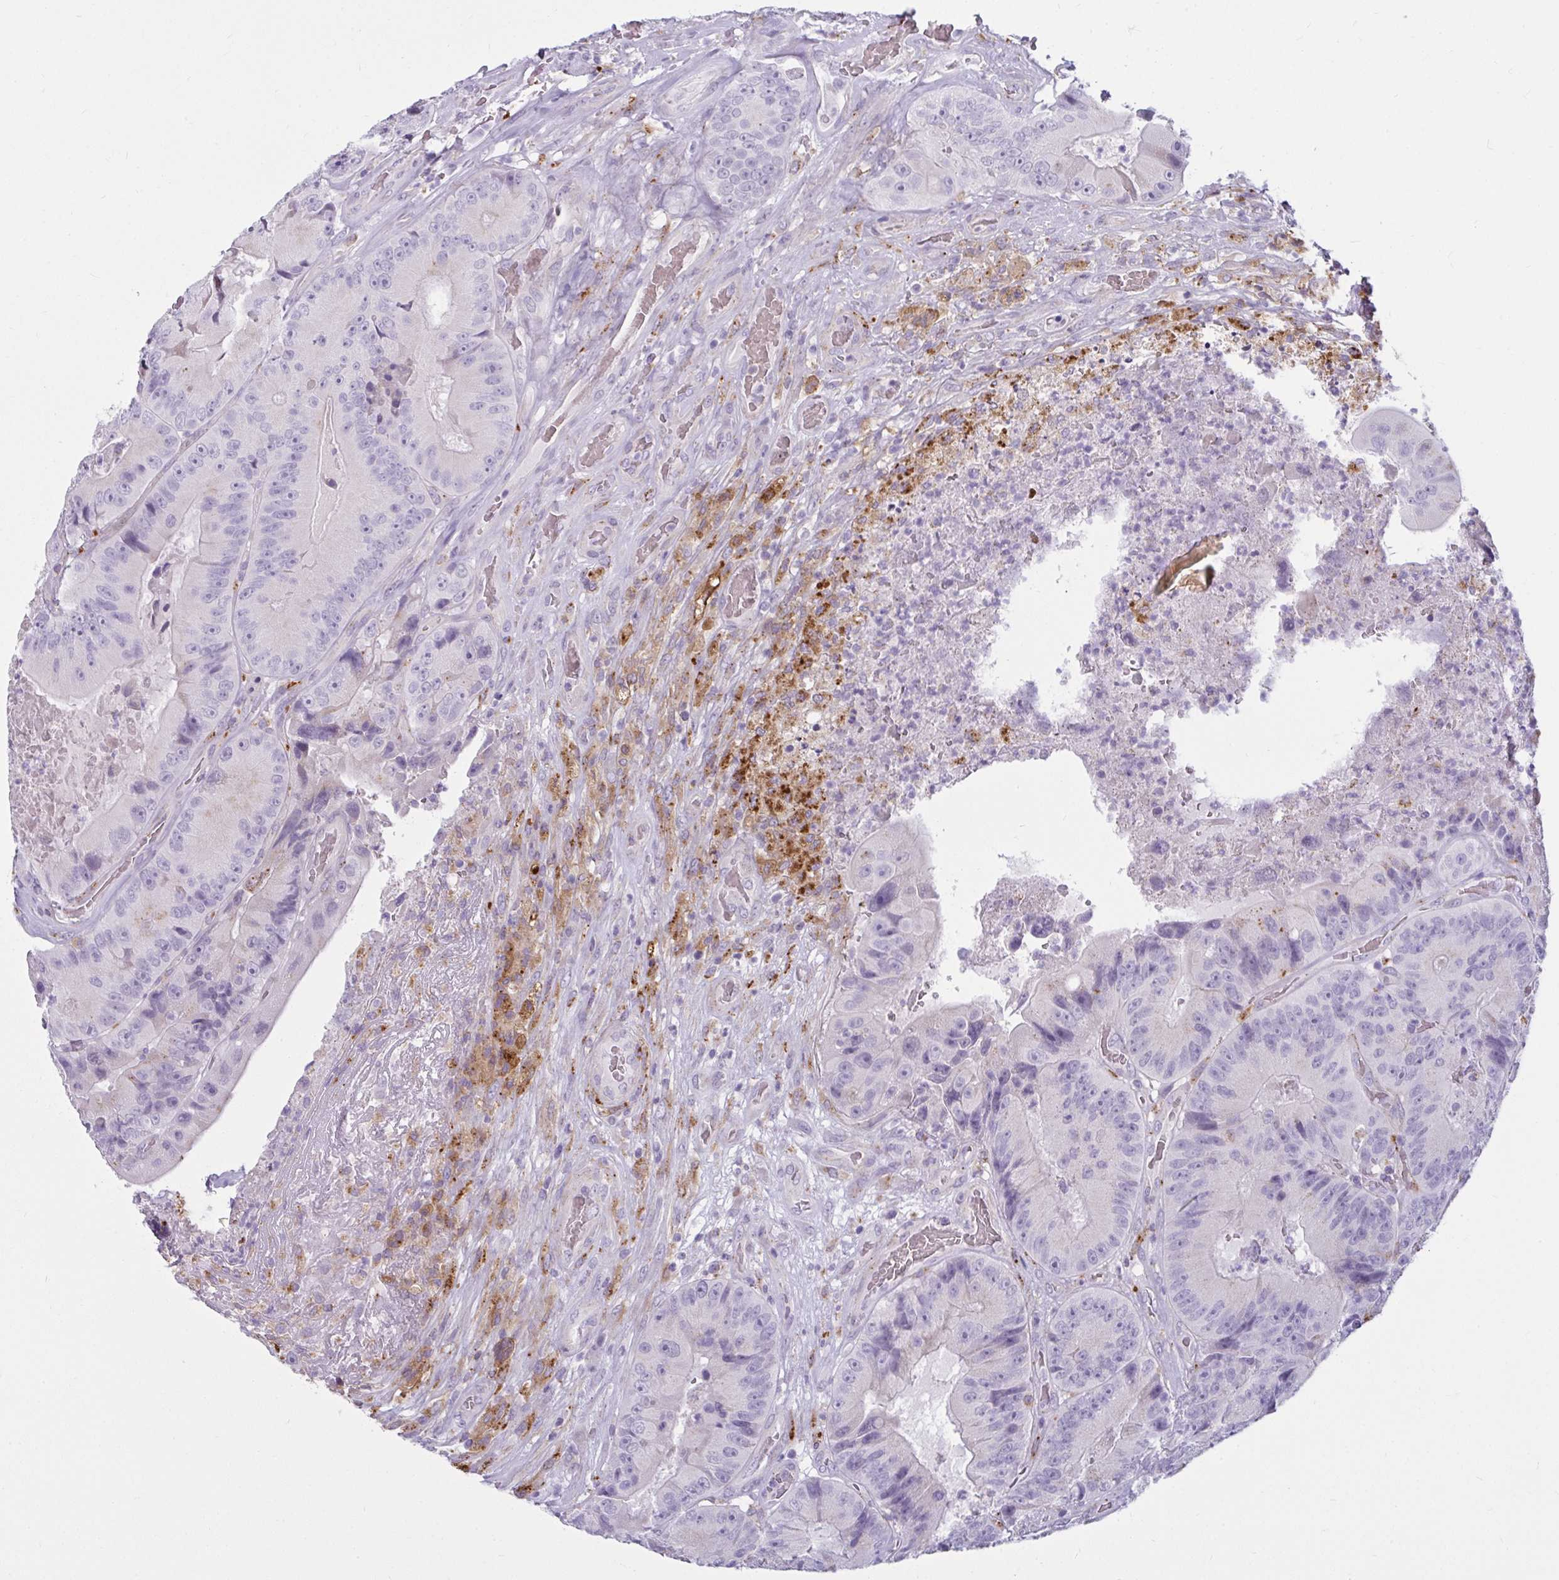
{"staining": {"intensity": "negative", "quantity": "none", "location": "none"}, "tissue": "colorectal cancer", "cell_type": "Tumor cells", "image_type": "cancer", "snomed": [{"axis": "morphology", "description": "Adenocarcinoma, NOS"}, {"axis": "topography", "description": "Colon"}], "caption": "This is a image of immunohistochemistry (IHC) staining of colorectal adenocarcinoma, which shows no expression in tumor cells.", "gene": "CTSZ", "patient": {"sex": "female", "age": 86}}